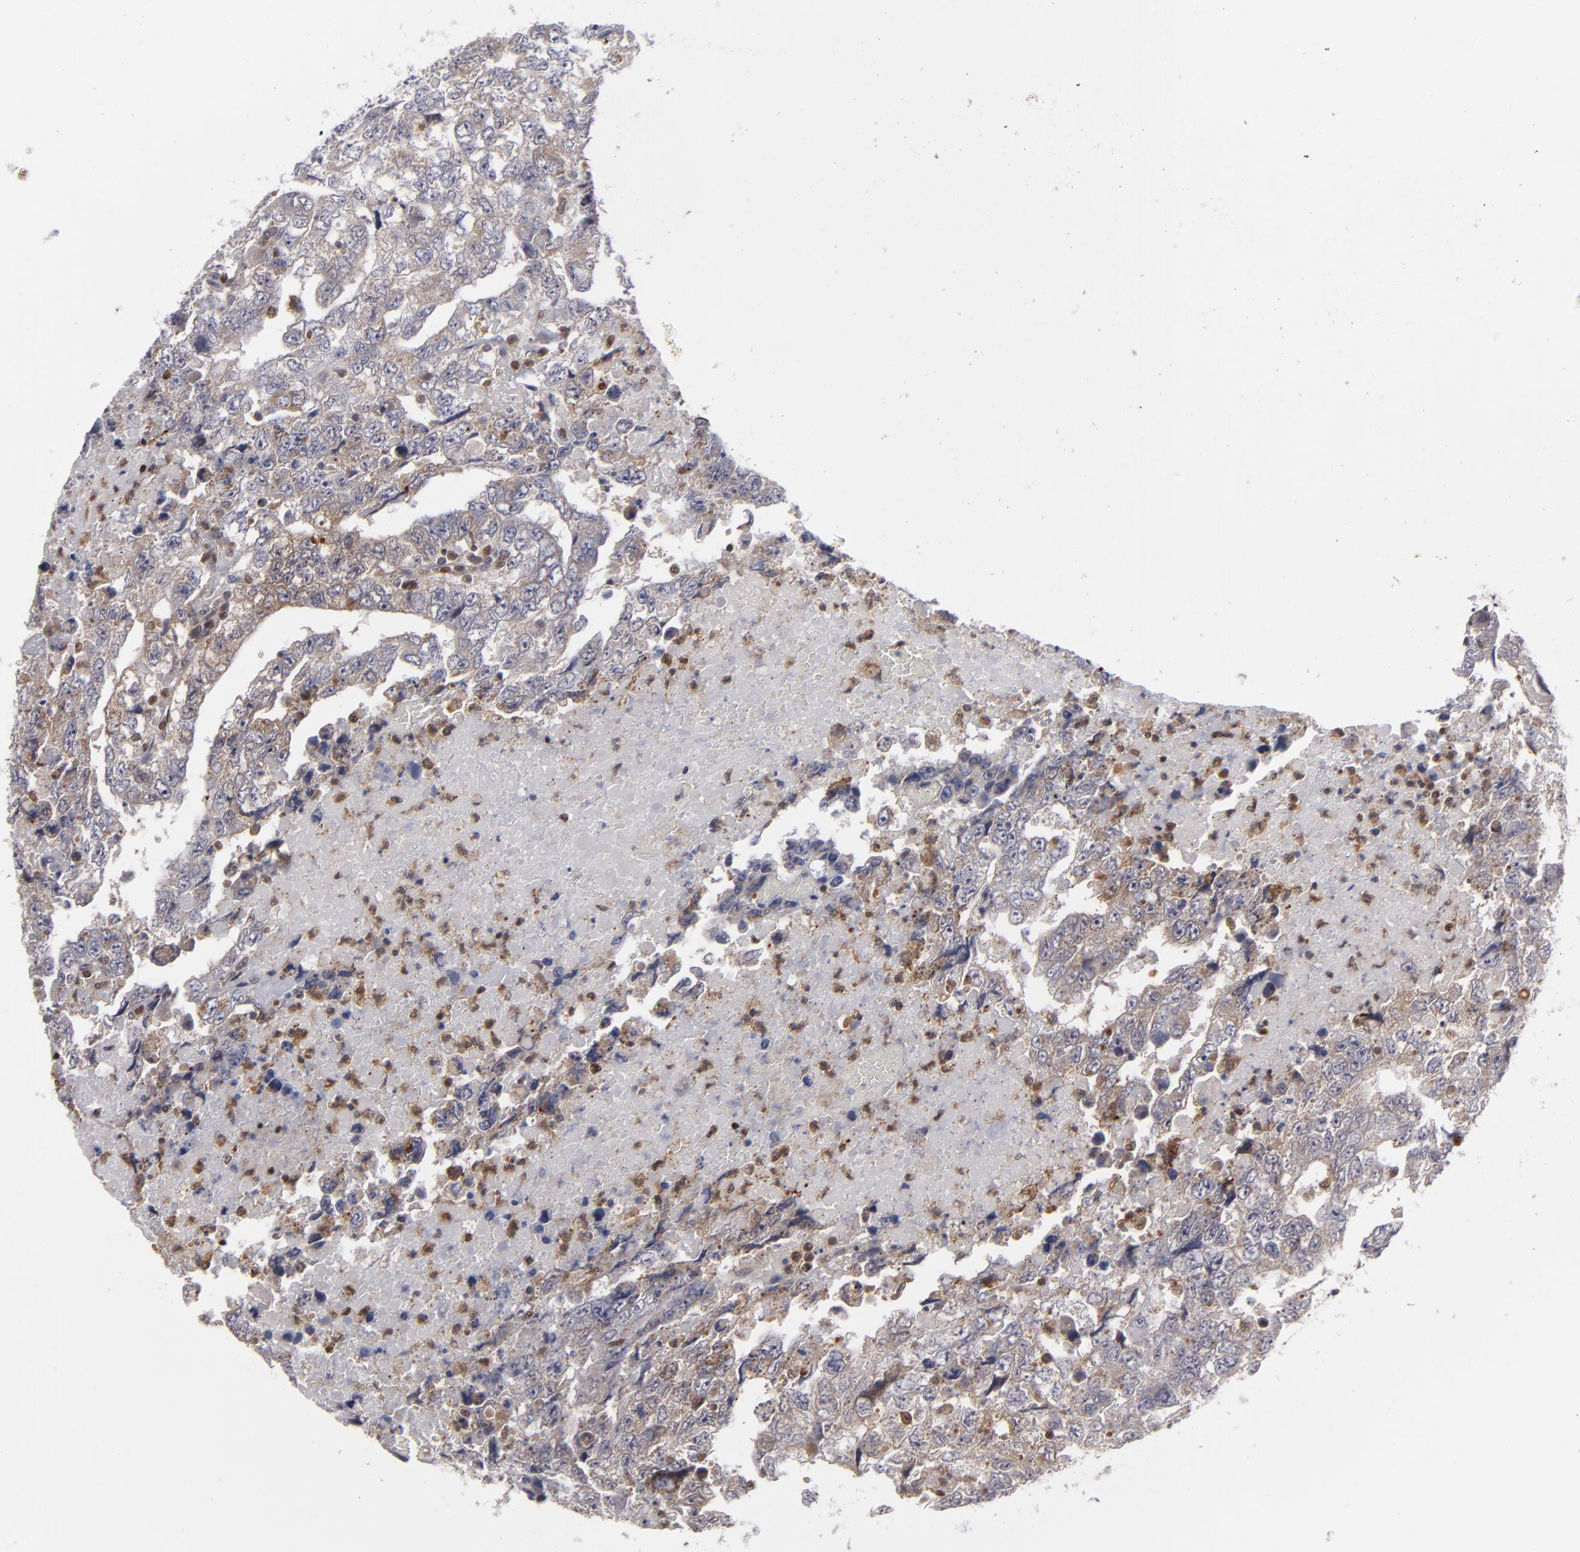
{"staining": {"intensity": "weak", "quantity": "25%-75%", "location": "cytoplasmic/membranous"}, "tissue": "testis cancer", "cell_type": "Tumor cells", "image_type": "cancer", "snomed": [{"axis": "morphology", "description": "Carcinoma, Embryonal, NOS"}, {"axis": "topography", "description": "Testis"}], "caption": "Immunohistochemical staining of testis cancer demonstrates weak cytoplasmic/membranous protein positivity in about 25%-75% of tumor cells.", "gene": "GSR", "patient": {"sex": "male", "age": 36}}